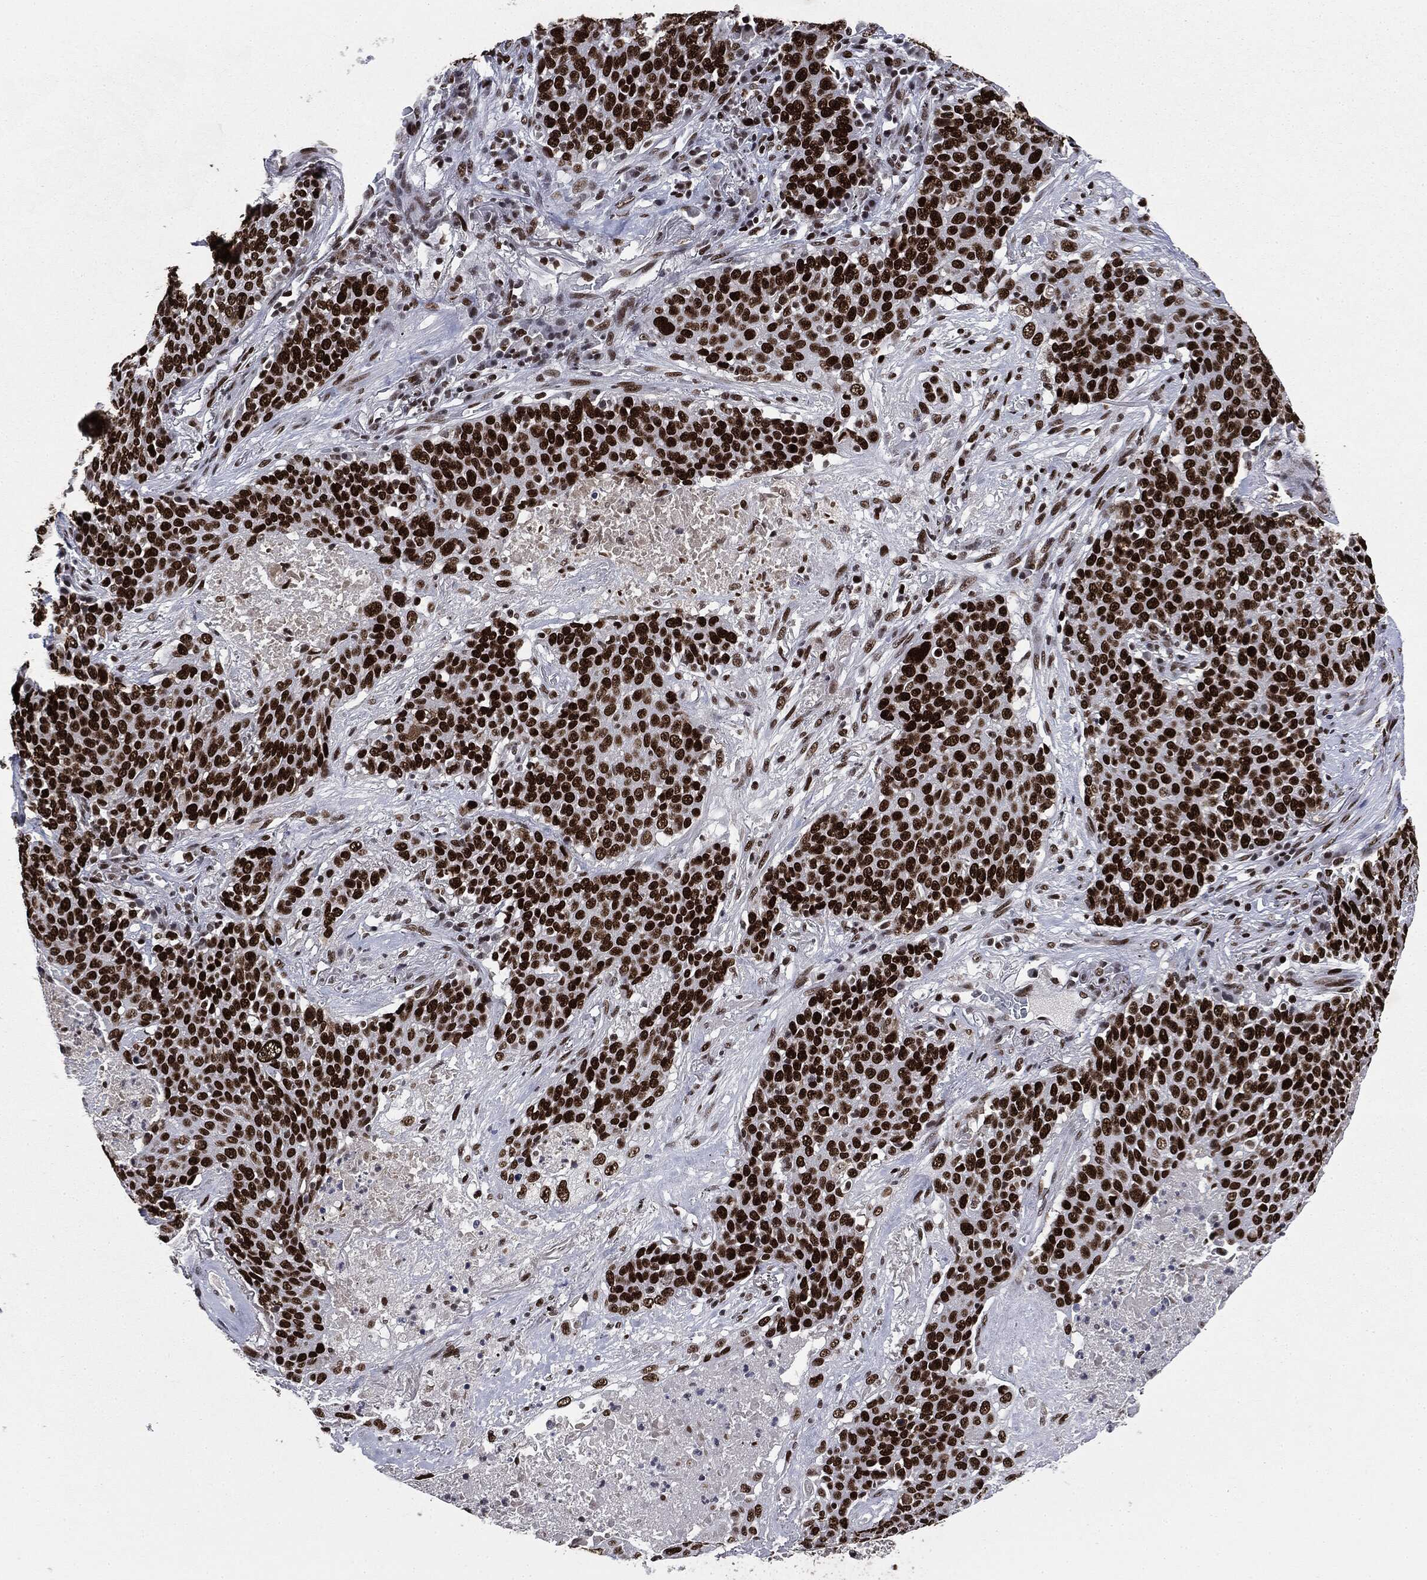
{"staining": {"intensity": "strong", "quantity": ">75%", "location": "nuclear"}, "tissue": "lung cancer", "cell_type": "Tumor cells", "image_type": "cancer", "snomed": [{"axis": "morphology", "description": "Squamous cell carcinoma, NOS"}, {"axis": "topography", "description": "Lung"}], "caption": "The photomicrograph exhibits a brown stain indicating the presence of a protein in the nuclear of tumor cells in lung squamous cell carcinoma.", "gene": "MSH2", "patient": {"sex": "male", "age": 82}}